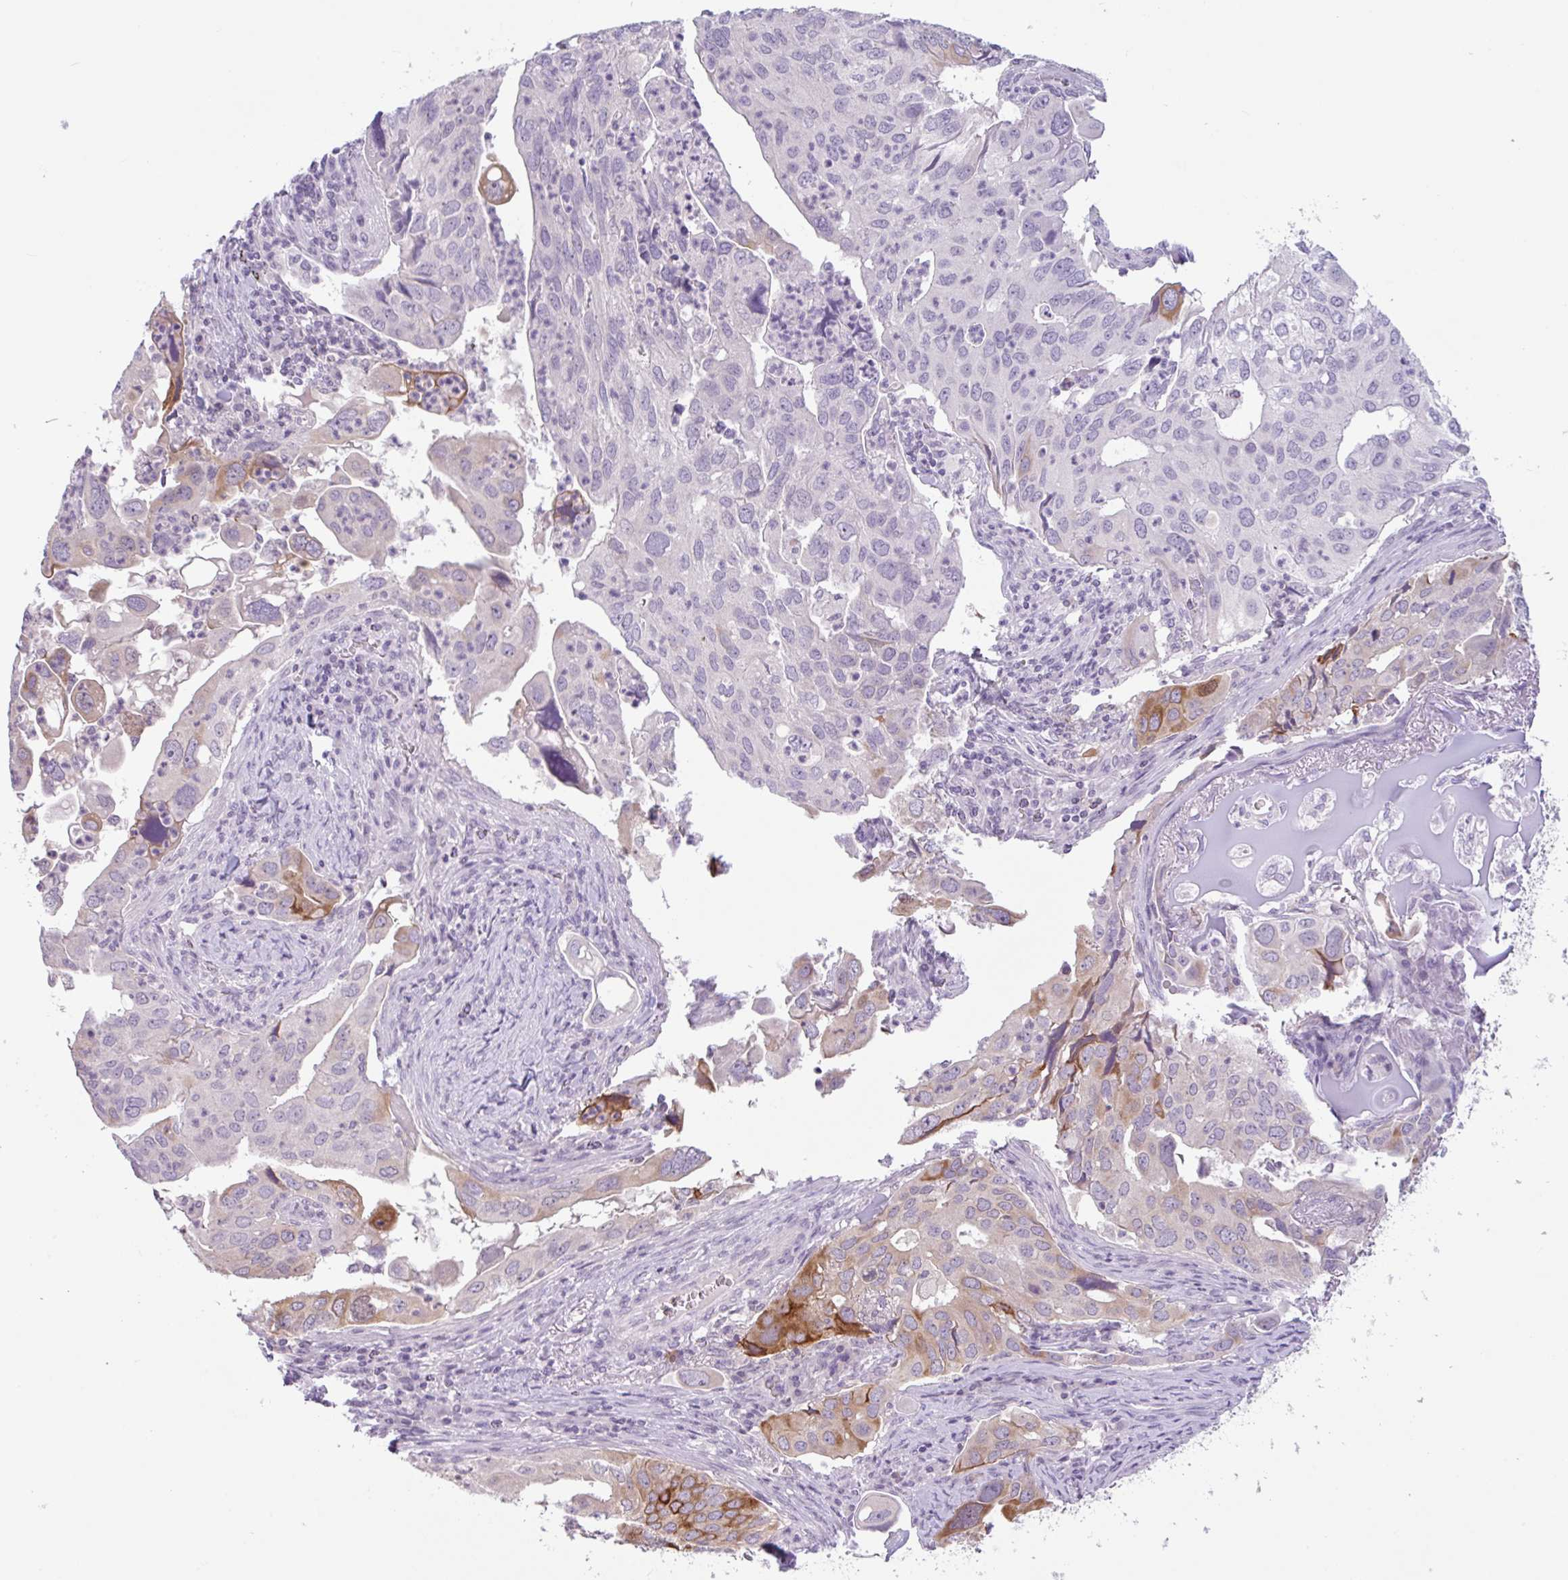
{"staining": {"intensity": "moderate", "quantity": "<25%", "location": "cytoplasmic/membranous"}, "tissue": "lung cancer", "cell_type": "Tumor cells", "image_type": "cancer", "snomed": [{"axis": "morphology", "description": "Adenocarcinoma, NOS"}, {"axis": "topography", "description": "Lung"}], "caption": "A low amount of moderate cytoplasmic/membranous positivity is appreciated in about <25% of tumor cells in lung cancer (adenocarcinoma) tissue. Using DAB (brown) and hematoxylin (blue) stains, captured at high magnification using brightfield microscopy.", "gene": "CTSE", "patient": {"sex": "male", "age": 48}}